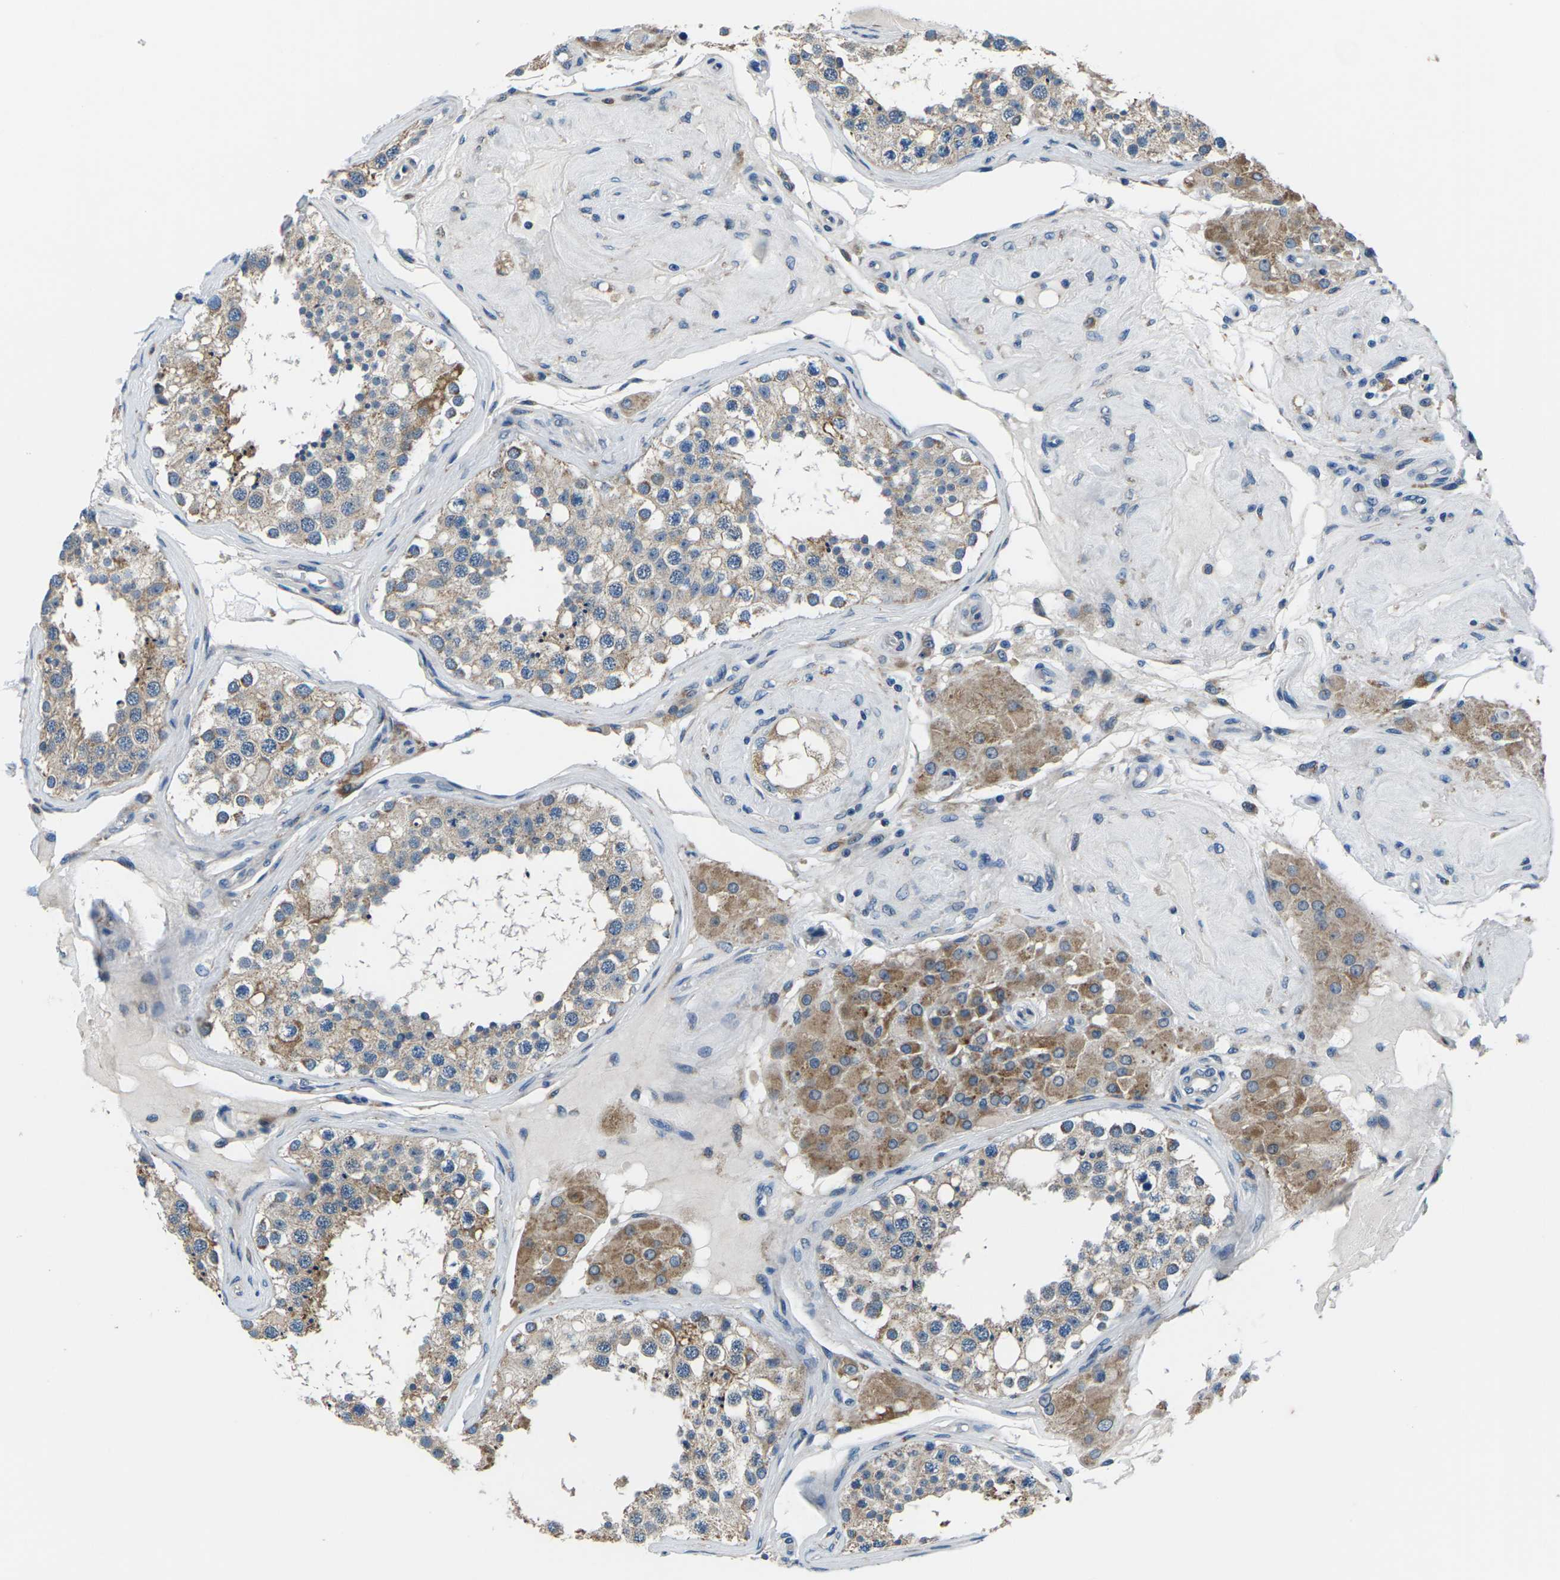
{"staining": {"intensity": "moderate", "quantity": ">75%", "location": "cytoplasmic/membranous"}, "tissue": "testis", "cell_type": "Cells in seminiferous ducts", "image_type": "normal", "snomed": [{"axis": "morphology", "description": "Normal tissue, NOS"}, {"axis": "topography", "description": "Testis"}], "caption": "Normal testis reveals moderate cytoplasmic/membranous expression in approximately >75% of cells in seminiferous ducts.", "gene": "GABRP", "patient": {"sex": "male", "age": 68}}